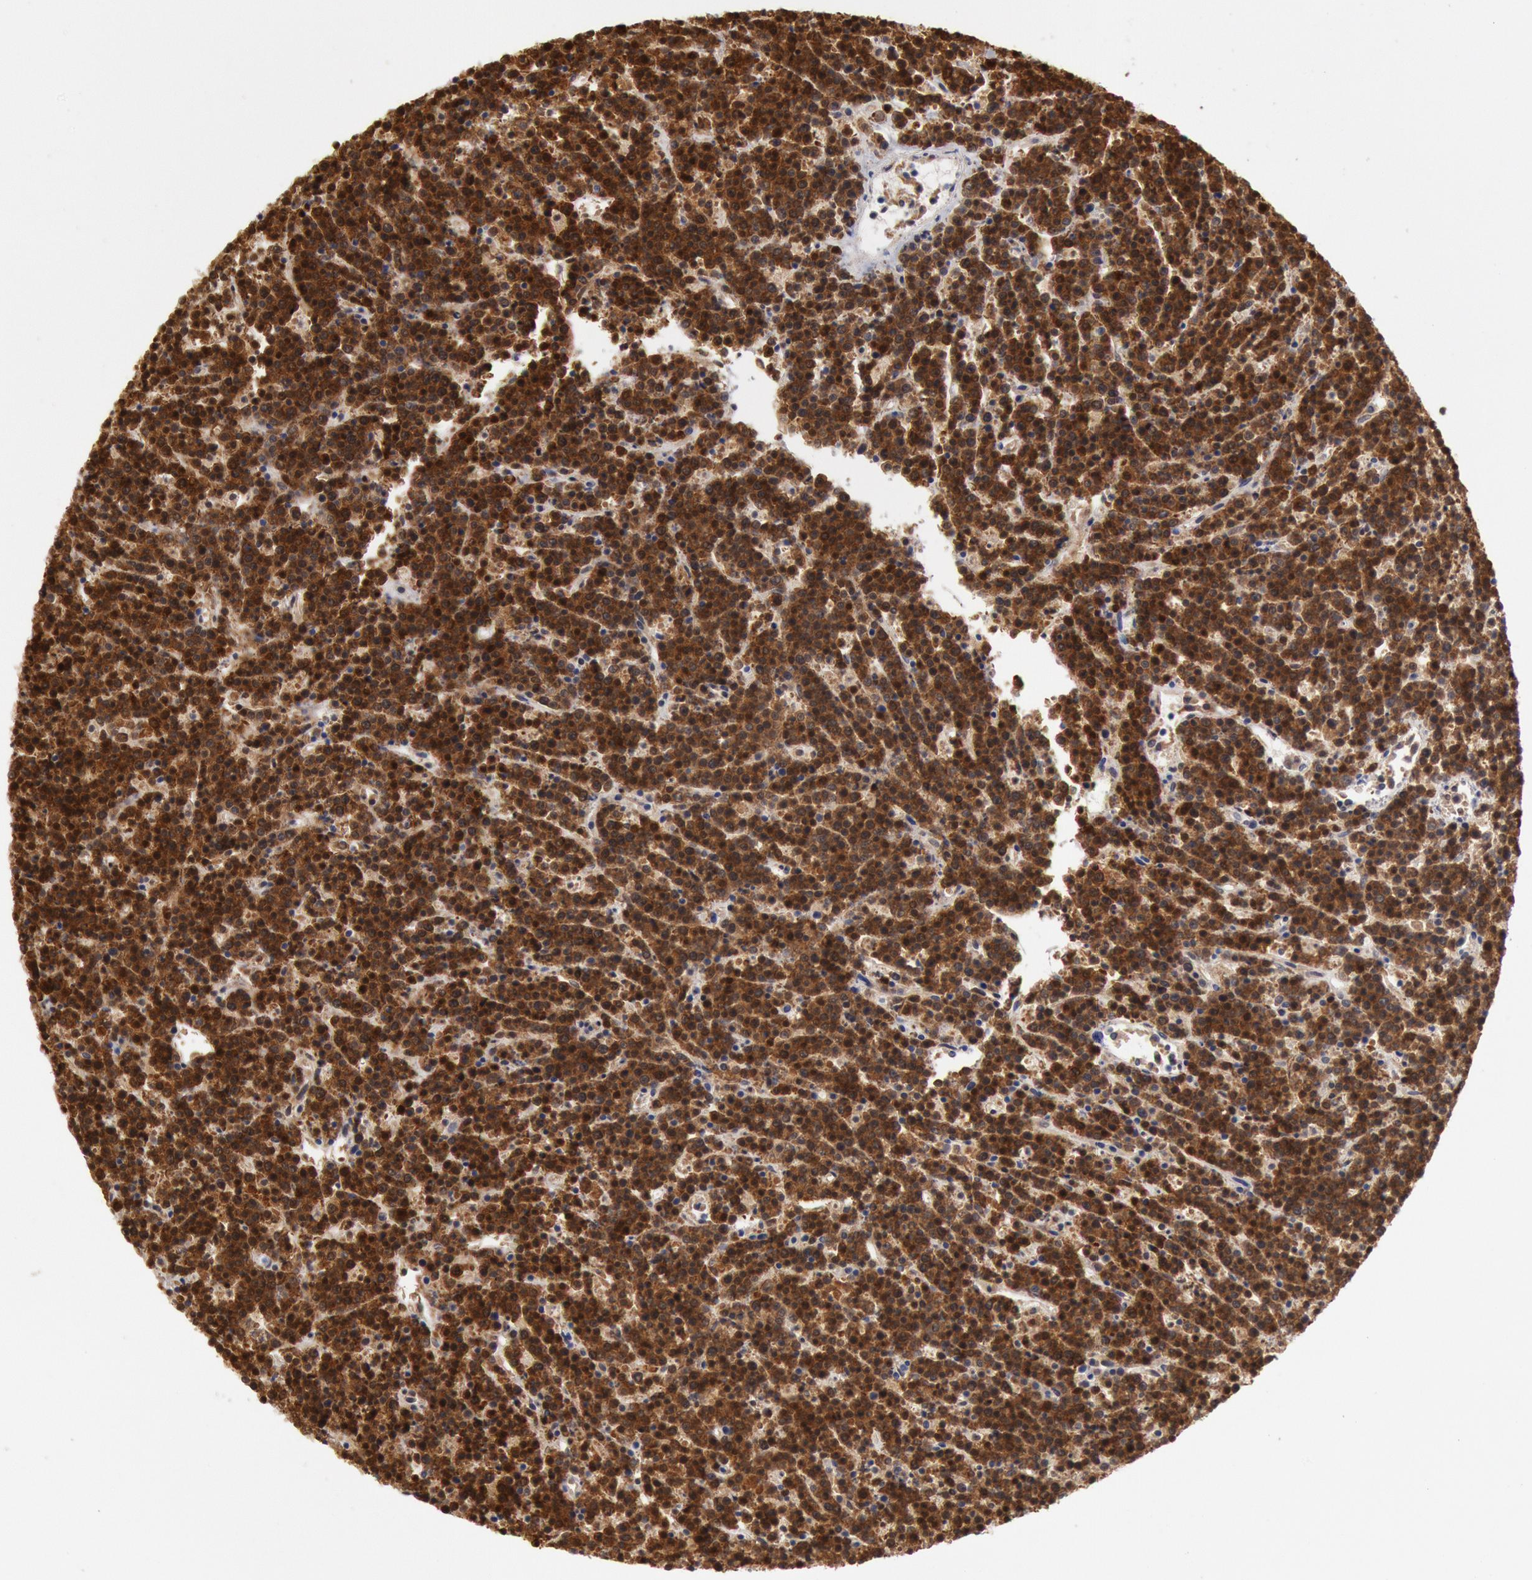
{"staining": {"intensity": "strong", "quantity": ">75%", "location": "cytoplasmic/membranous,nuclear"}, "tissue": "lymphoma", "cell_type": "Tumor cells", "image_type": "cancer", "snomed": [{"axis": "morphology", "description": "Malignant lymphoma, non-Hodgkin's type, High grade"}, {"axis": "topography", "description": "Ovary"}], "caption": "The photomicrograph demonstrates immunohistochemical staining of high-grade malignant lymphoma, non-Hodgkin's type. There is strong cytoplasmic/membranous and nuclear staining is seen in approximately >75% of tumor cells.", "gene": "DNAJA1", "patient": {"sex": "female", "age": 56}}